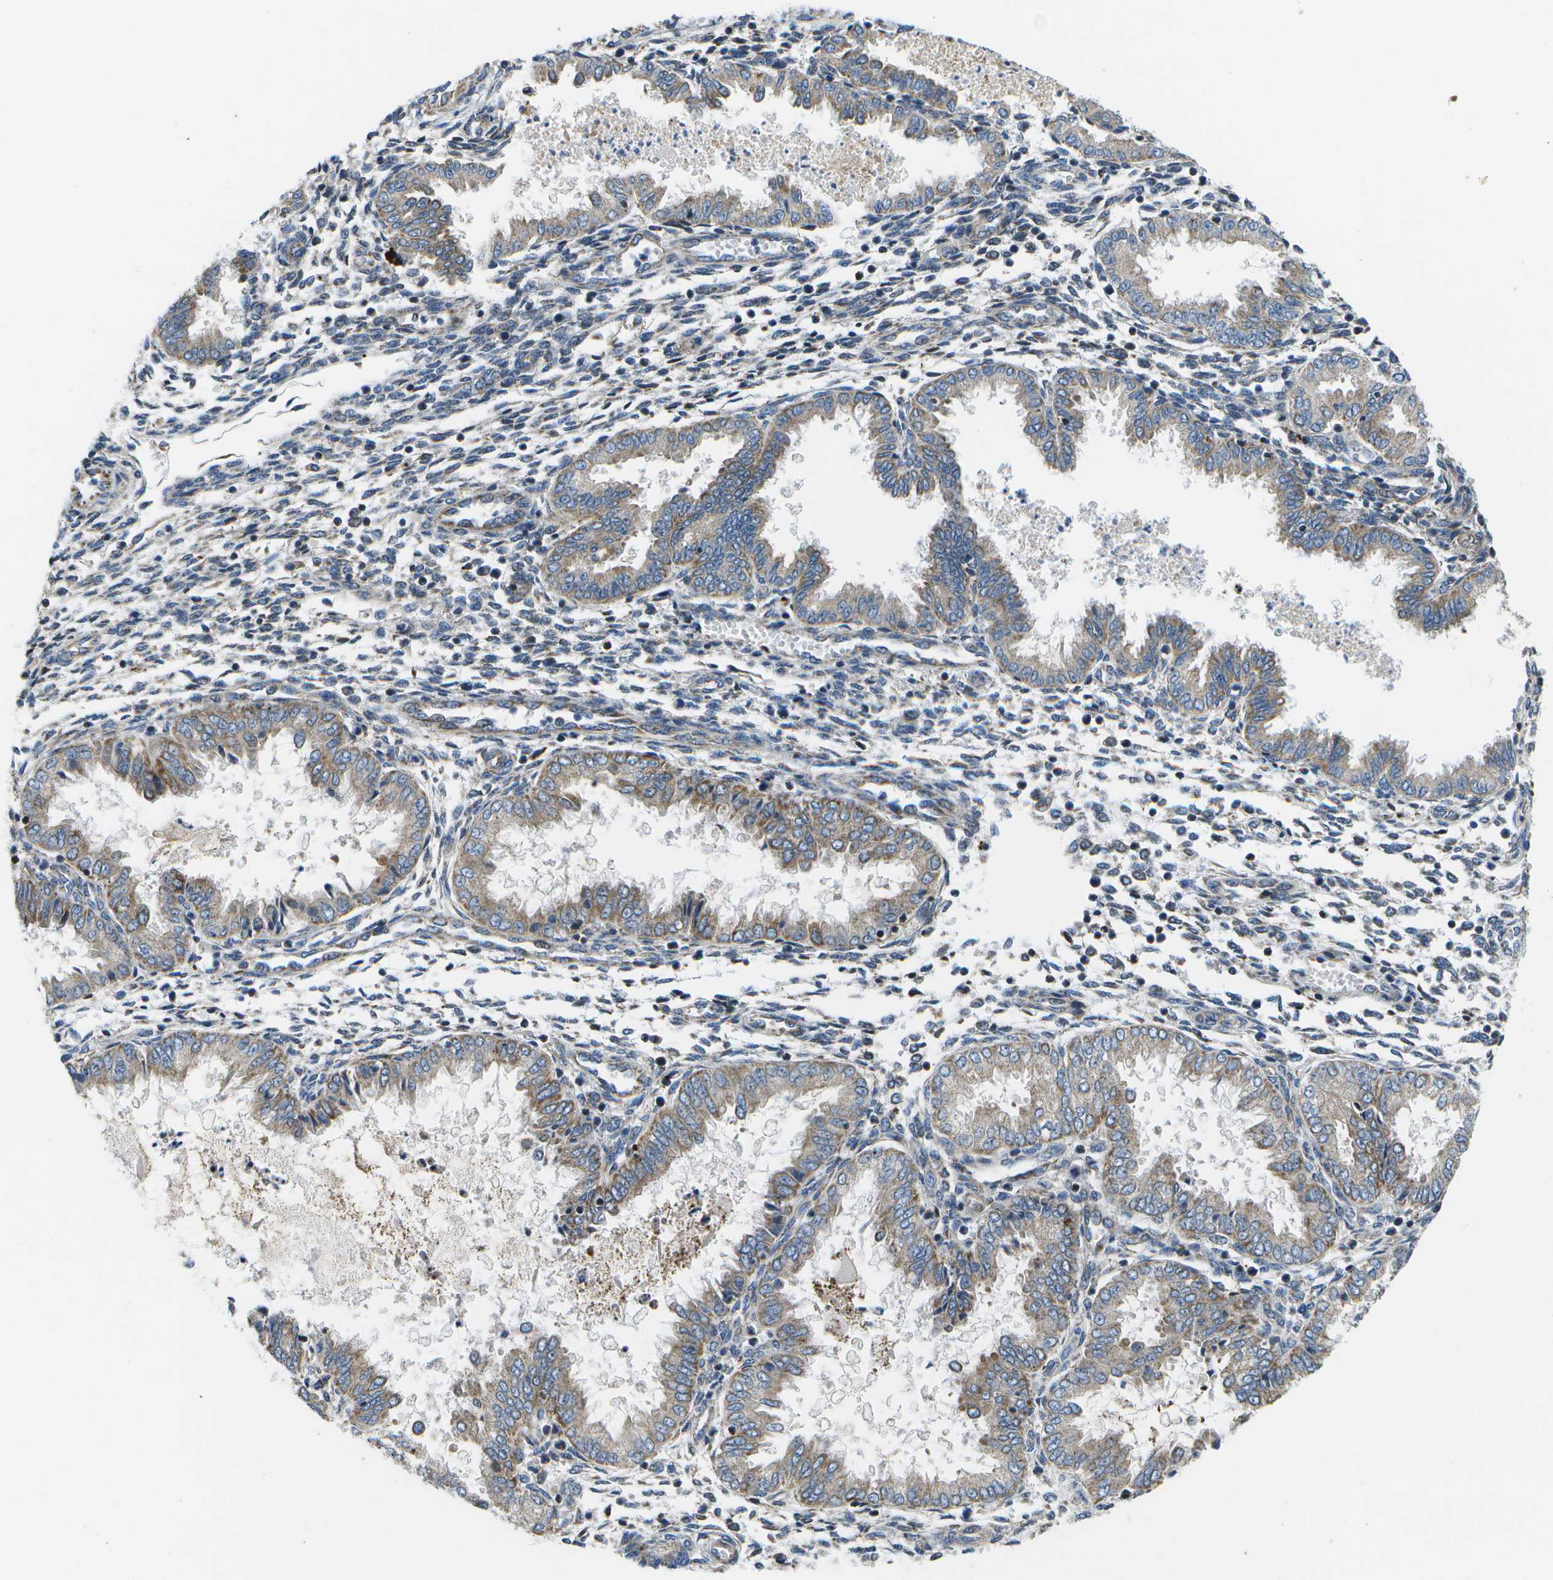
{"staining": {"intensity": "weak", "quantity": "<25%", "location": "cytoplasmic/membranous"}, "tissue": "endometrium", "cell_type": "Cells in endometrial stroma", "image_type": "normal", "snomed": [{"axis": "morphology", "description": "Normal tissue, NOS"}, {"axis": "topography", "description": "Endometrium"}], "caption": "Immunohistochemistry micrograph of benign endometrium stained for a protein (brown), which reveals no staining in cells in endometrial stroma.", "gene": "MVK", "patient": {"sex": "female", "age": 33}}